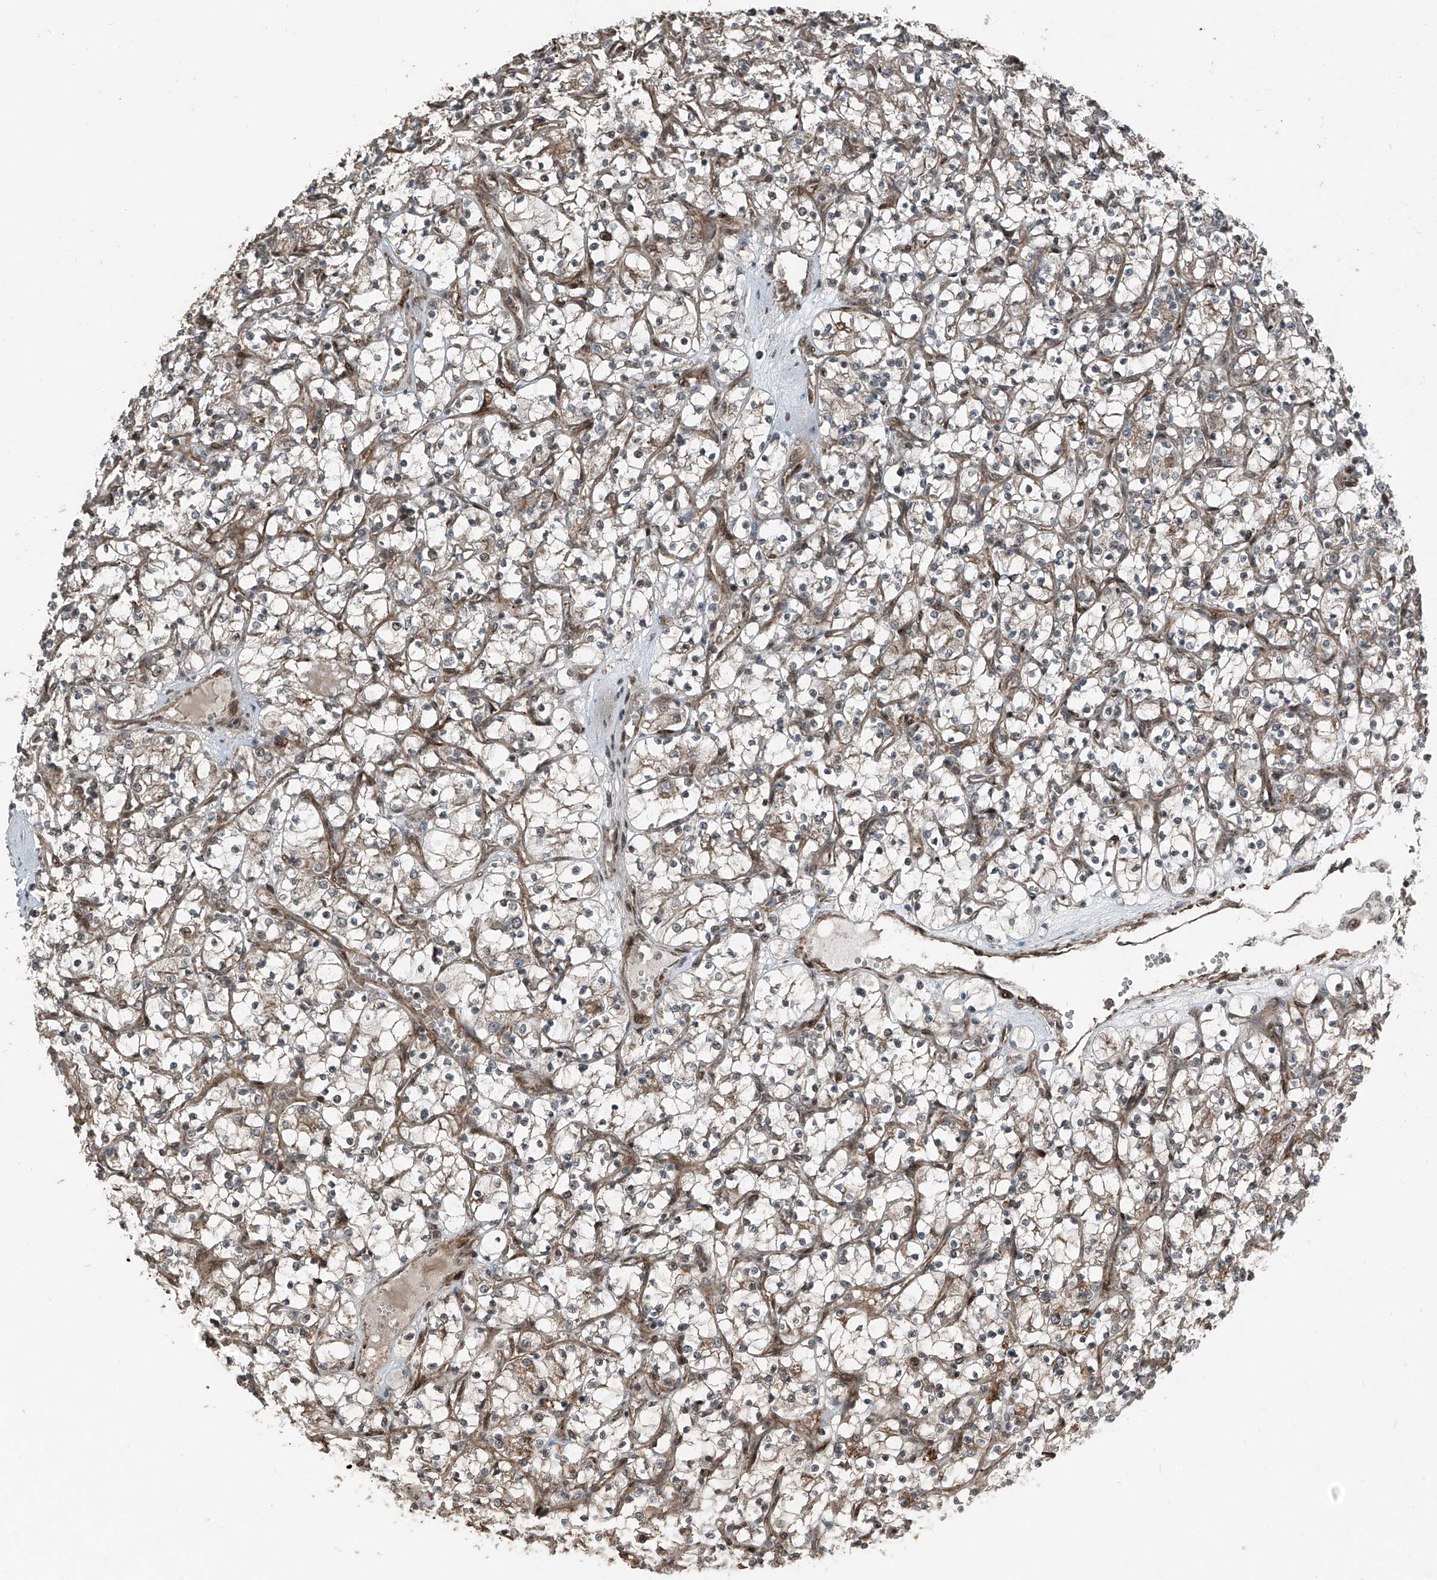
{"staining": {"intensity": "negative", "quantity": "none", "location": "none"}, "tissue": "renal cancer", "cell_type": "Tumor cells", "image_type": "cancer", "snomed": [{"axis": "morphology", "description": "Adenocarcinoma, NOS"}, {"axis": "topography", "description": "Kidney"}], "caption": "This is a histopathology image of immunohistochemistry staining of adenocarcinoma (renal), which shows no expression in tumor cells. (Brightfield microscopy of DAB IHC at high magnification).", "gene": "ZNF570", "patient": {"sex": "female", "age": 69}}